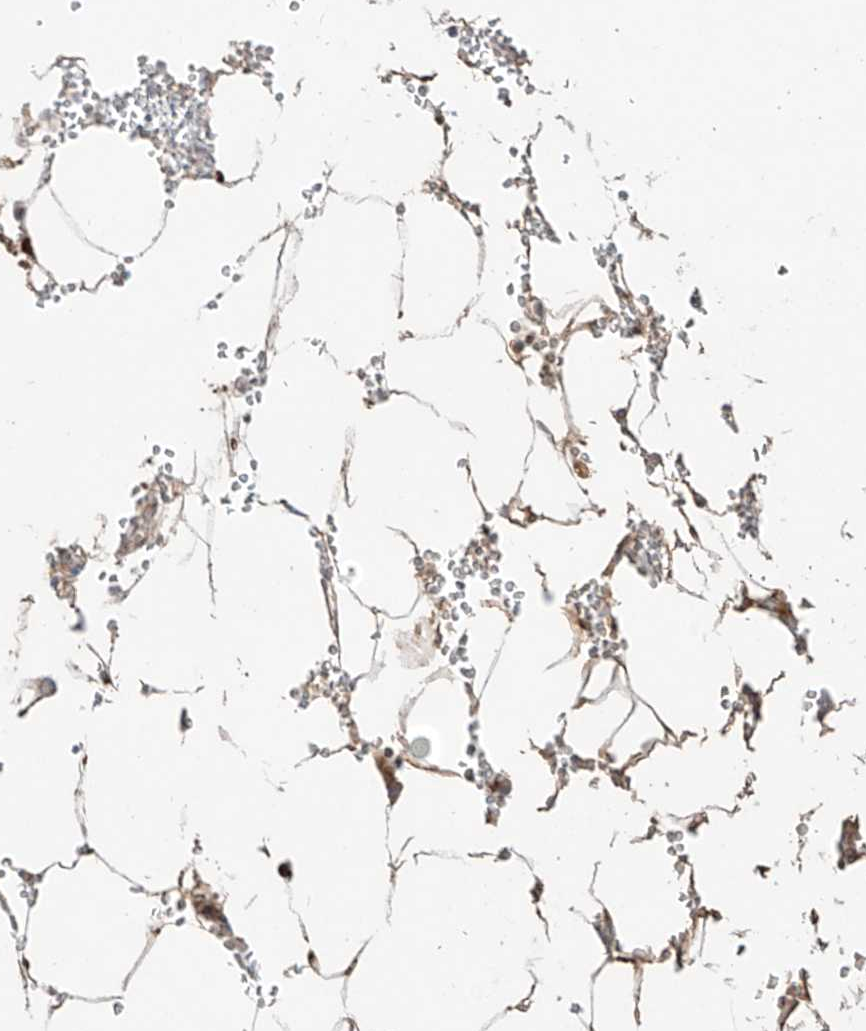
{"staining": {"intensity": "moderate", "quantity": "<25%", "location": "cytoplasmic/membranous"}, "tissue": "bone marrow", "cell_type": "Hematopoietic cells", "image_type": "normal", "snomed": [{"axis": "morphology", "description": "Normal tissue, NOS"}, {"axis": "topography", "description": "Bone marrow"}], "caption": "Protein analysis of benign bone marrow displays moderate cytoplasmic/membranous positivity in approximately <25% of hematopoietic cells. (brown staining indicates protein expression, while blue staining denotes nuclei).", "gene": "ERO1A", "patient": {"sex": "male", "age": 70}}